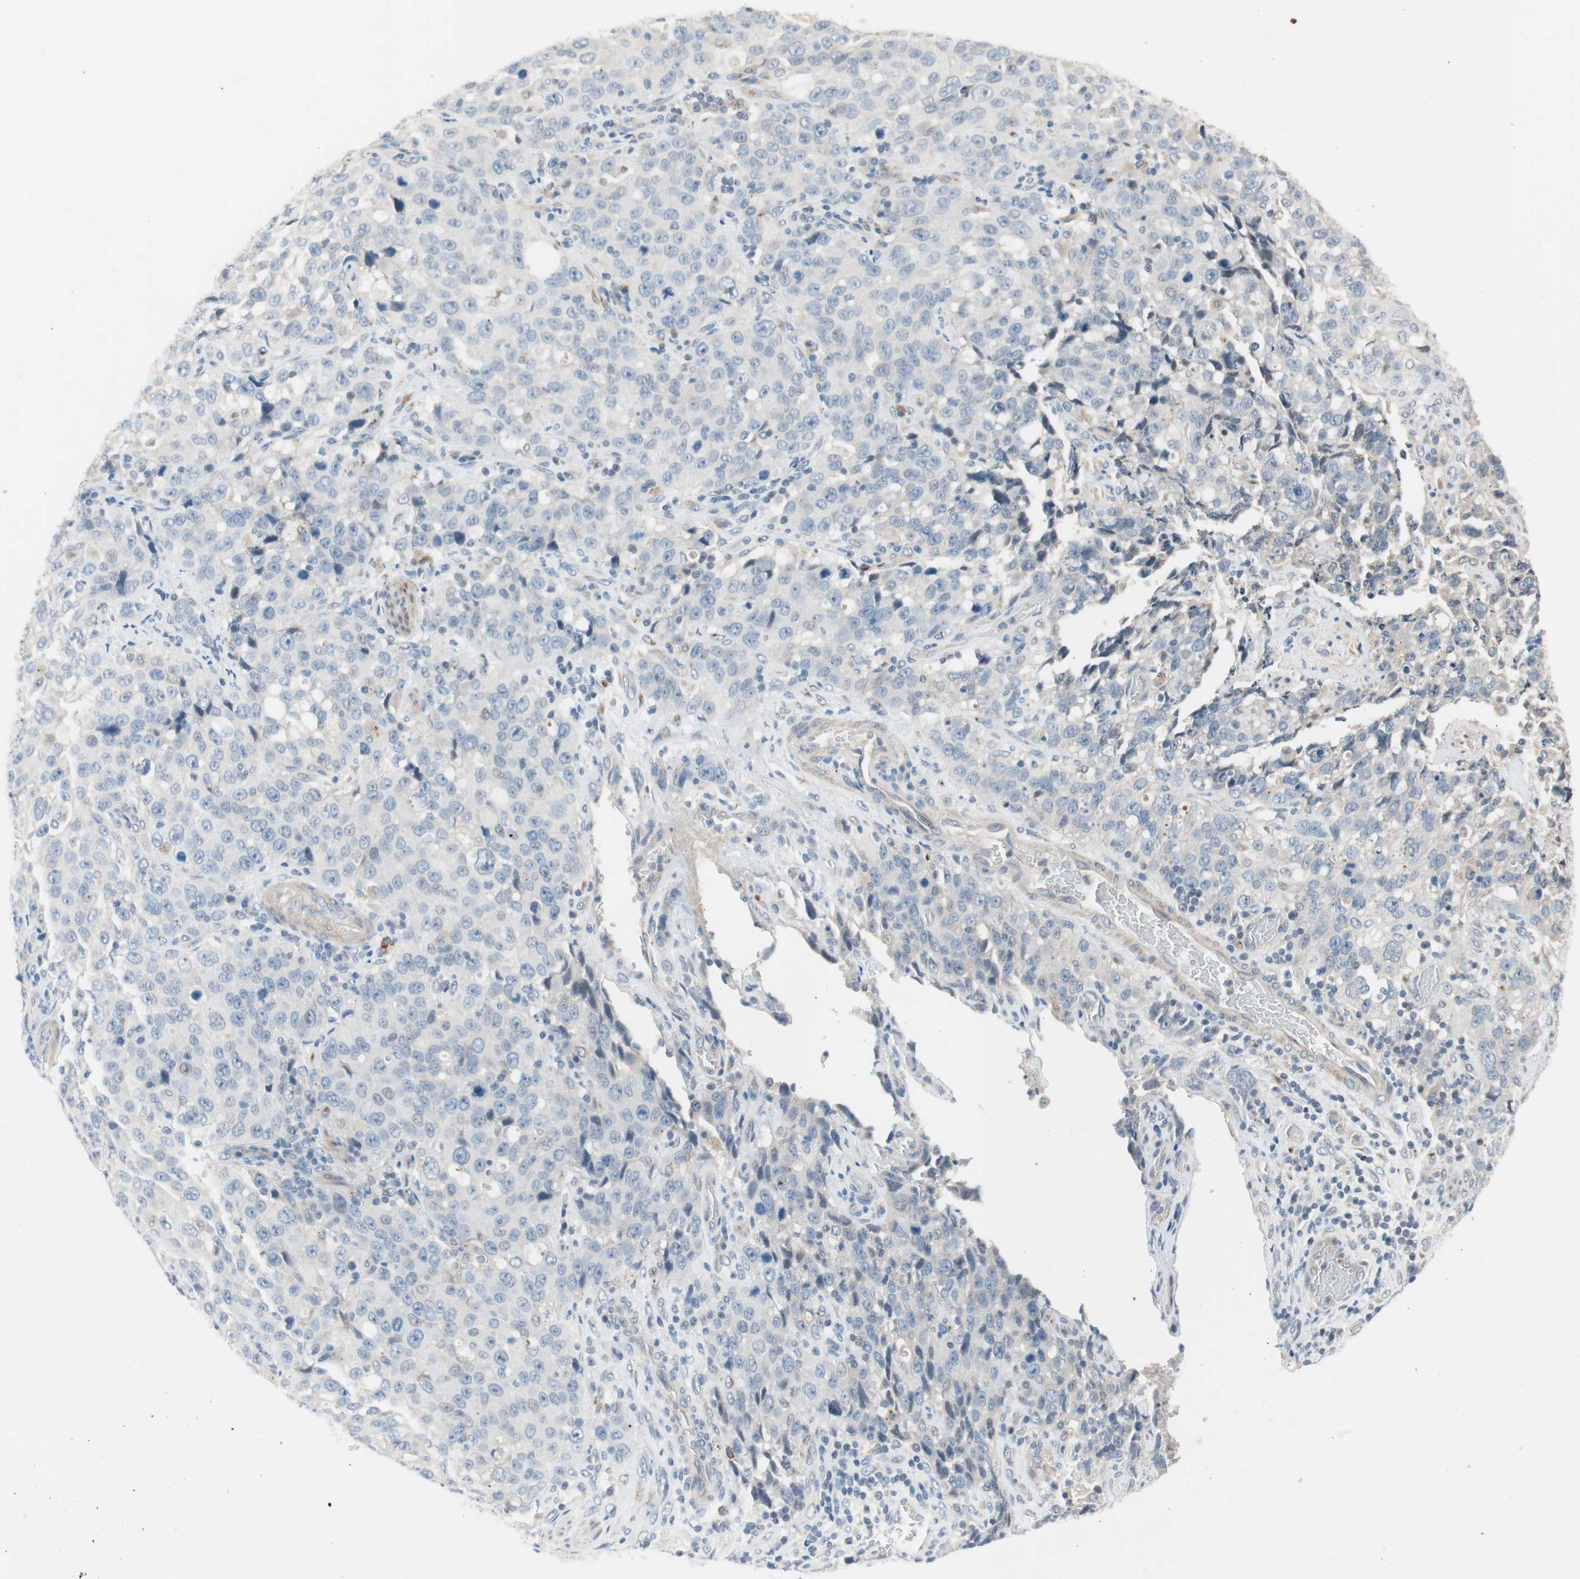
{"staining": {"intensity": "negative", "quantity": "none", "location": "none"}, "tissue": "stomach cancer", "cell_type": "Tumor cells", "image_type": "cancer", "snomed": [{"axis": "morphology", "description": "Normal tissue, NOS"}, {"axis": "morphology", "description": "Adenocarcinoma, NOS"}, {"axis": "topography", "description": "Stomach"}], "caption": "The IHC photomicrograph has no significant expression in tumor cells of stomach cancer (adenocarcinoma) tissue. (Brightfield microscopy of DAB immunohistochemistry (IHC) at high magnification).", "gene": "PDZK1", "patient": {"sex": "male", "age": 48}}